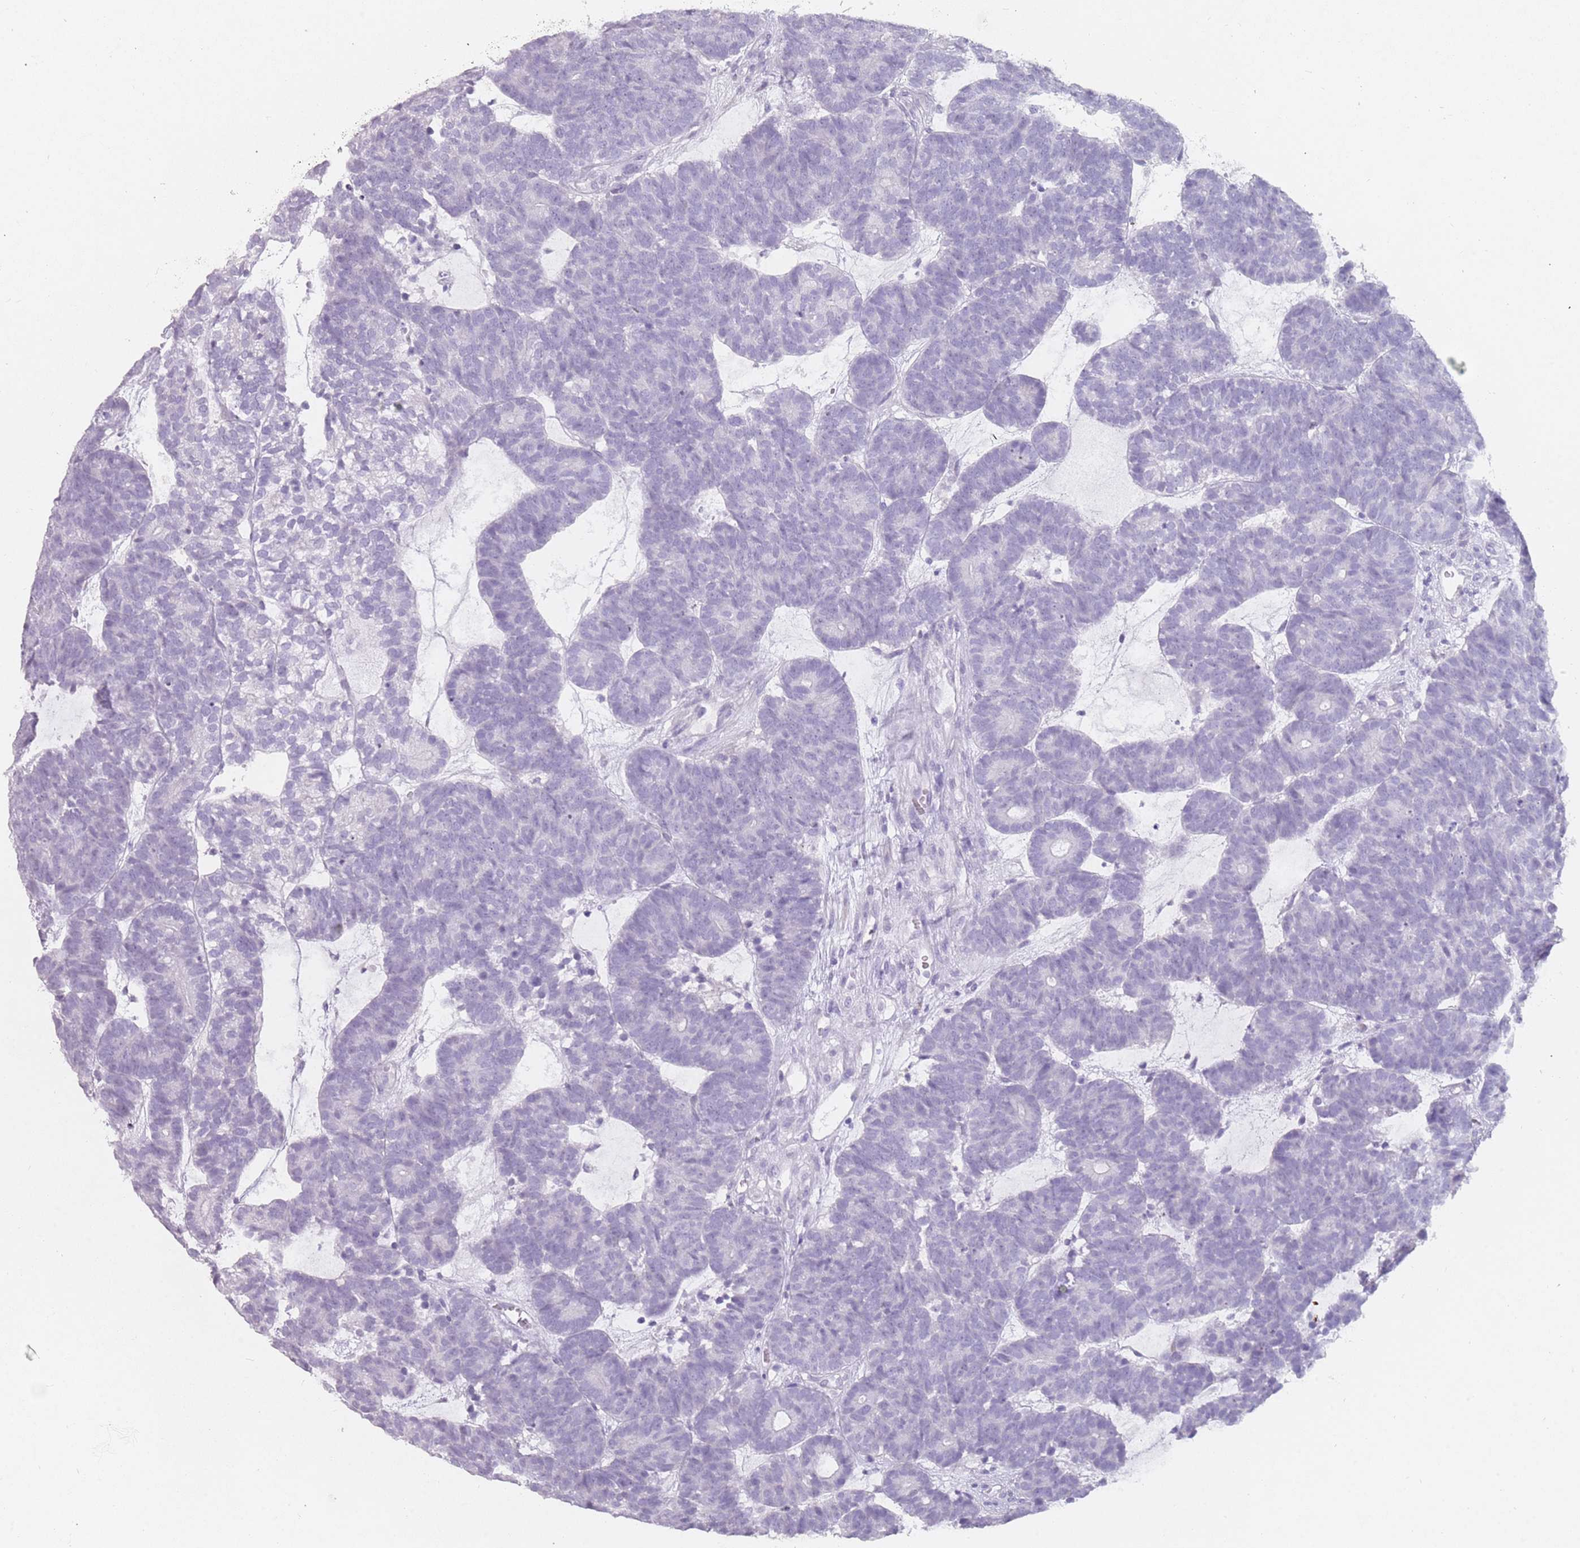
{"staining": {"intensity": "negative", "quantity": "none", "location": "none"}, "tissue": "head and neck cancer", "cell_type": "Tumor cells", "image_type": "cancer", "snomed": [{"axis": "morphology", "description": "Adenocarcinoma, NOS"}, {"axis": "topography", "description": "Head-Neck"}], "caption": "Immunohistochemical staining of adenocarcinoma (head and neck) shows no significant expression in tumor cells.", "gene": "DDX4", "patient": {"sex": "female", "age": 81}}